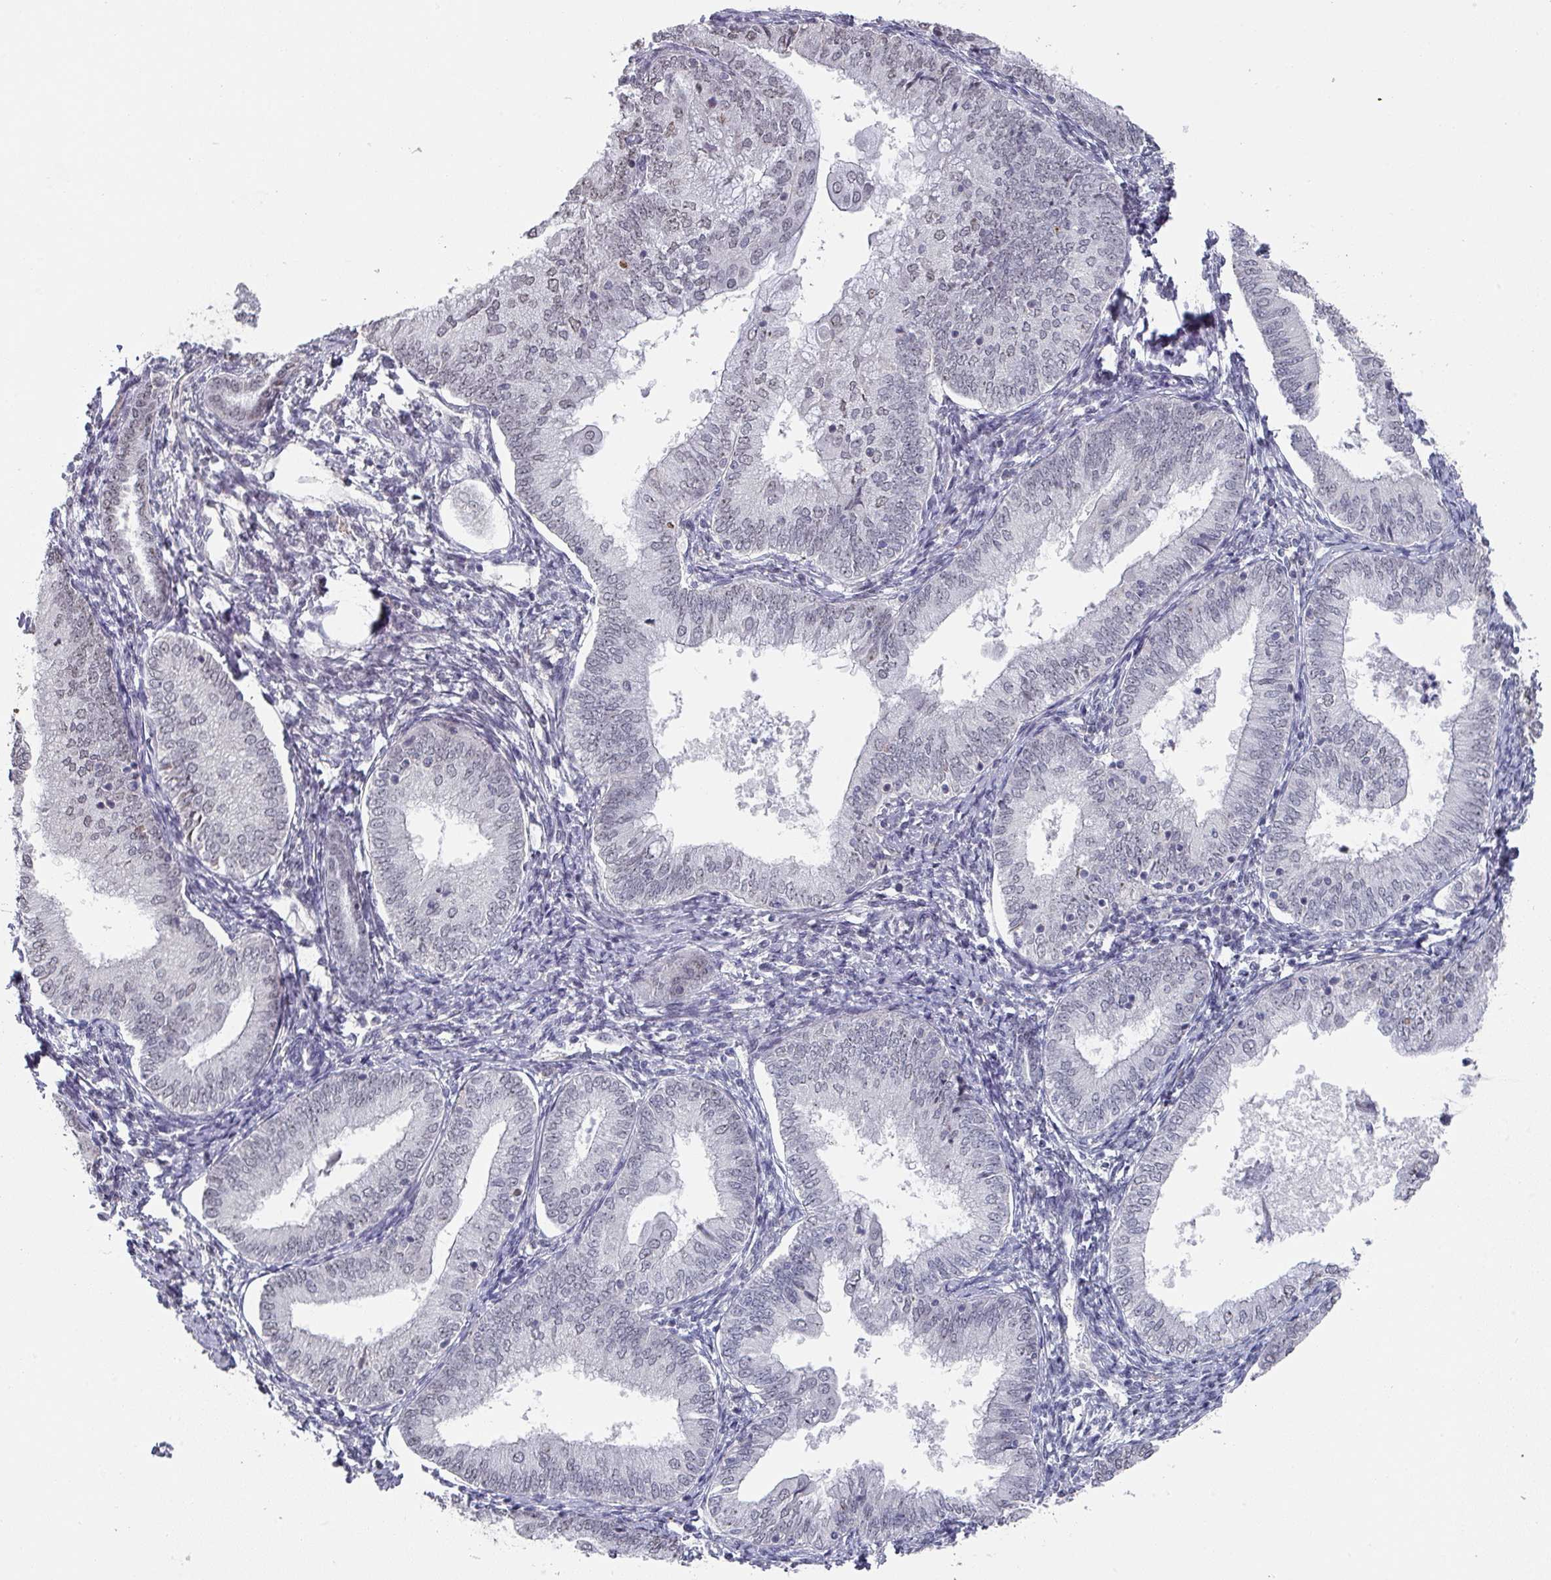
{"staining": {"intensity": "weak", "quantity": "<25%", "location": "nuclear"}, "tissue": "endometrial cancer", "cell_type": "Tumor cells", "image_type": "cancer", "snomed": [{"axis": "morphology", "description": "Adenocarcinoma, NOS"}, {"axis": "topography", "description": "Endometrium"}], "caption": "This image is of endometrial adenocarcinoma stained with IHC to label a protein in brown with the nuclei are counter-stained blue. There is no staining in tumor cells. (DAB (3,3'-diaminobenzidine) immunohistochemistry with hematoxylin counter stain).", "gene": "ZNF654", "patient": {"sex": "female", "age": 55}}